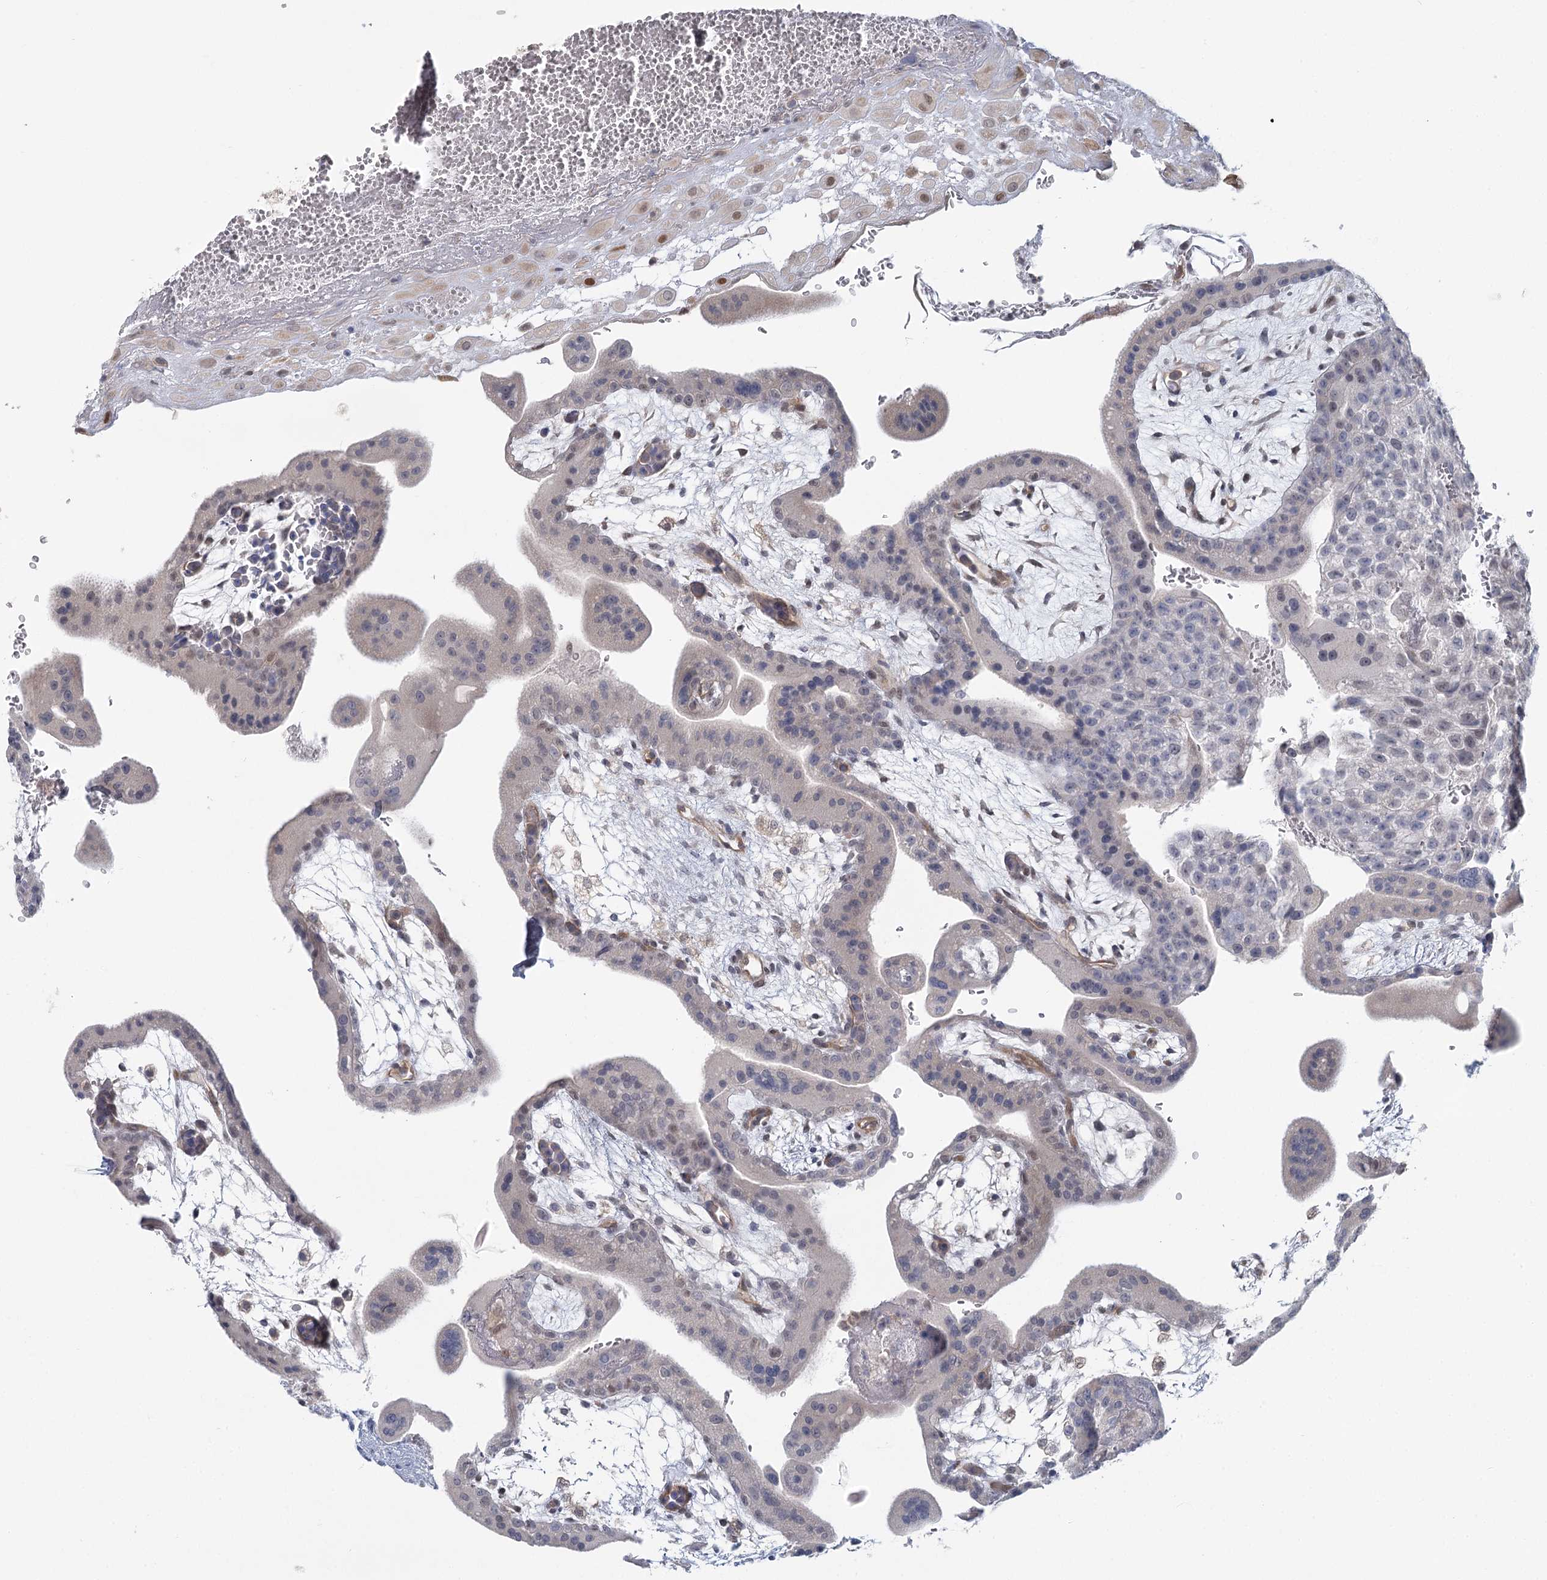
{"staining": {"intensity": "moderate", "quantity": ">75%", "location": "cytoplasmic/membranous,nuclear"}, "tissue": "placenta", "cell_type": "Decidual cells", "image_type": "normal", "snomed": [{"axis": "morphology", "description": "Normal tissue, NOS"}, {"axis": "topography", "description": "Placenta"}], "caption": "Decidual cells exhibit medium levels of moderate cytoplasmic/membranous,nuclear staining in about >75% of cells in normal human placenta. The staining is performed using DAB (3,3'-diaminobenzidine) brown chromogen to label protein expression. The nuclei are counter-stained blue using hematoxylin.", "gene": "USP11", "patient": {"sex": "female", "age": 35}}